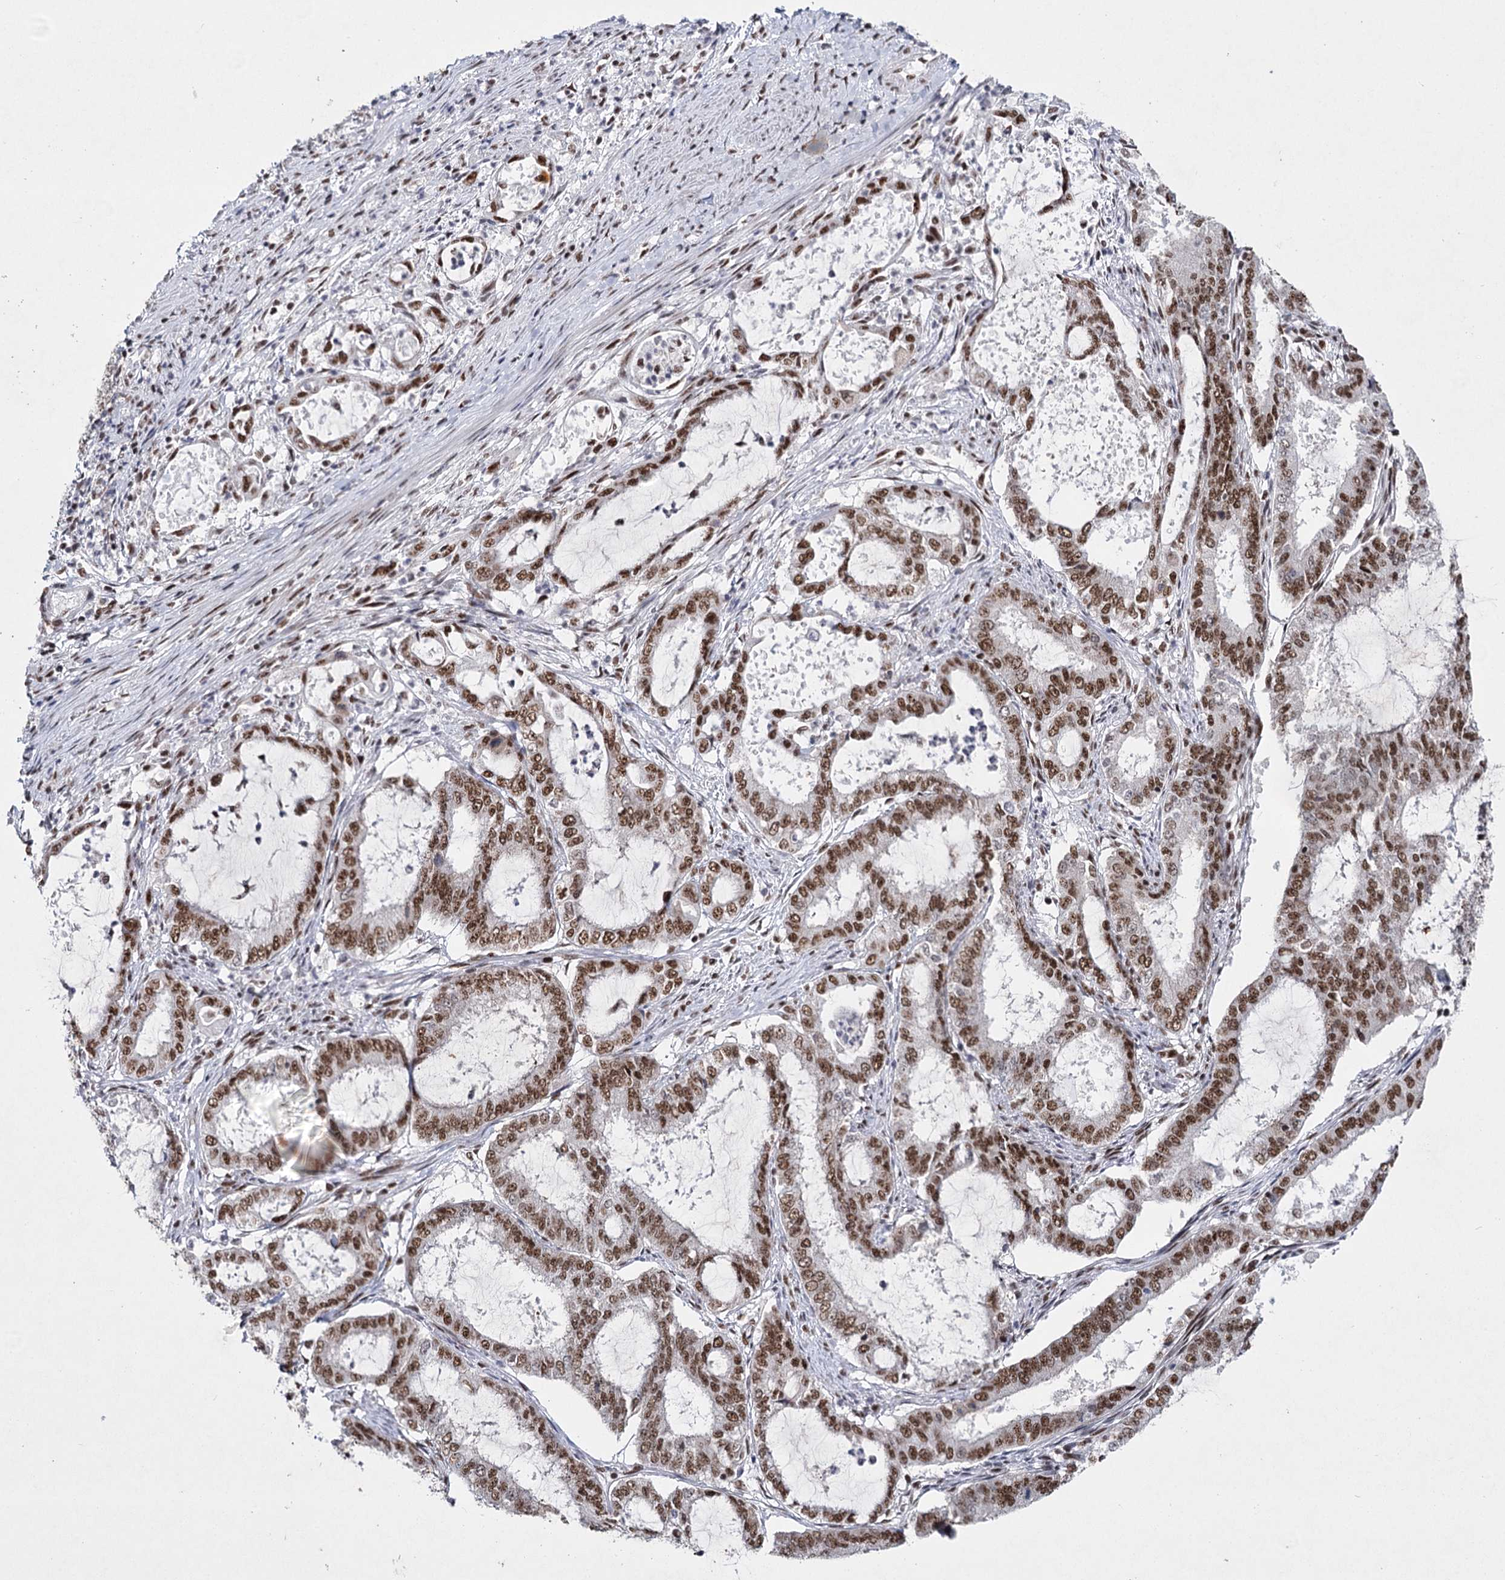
{"staining": {"intensity": "strong", "quantity": ">75%", "location": "nuclear"}, "tissue": "endometrial cancer", "cell_type": "Tumor cells", "image_type": "cancer", "snomed": [{"axis": "morphology", "description": "Adenocarcinoma, NOS"}, {"axis": "topography", "description": "Endometrium"}], "caption": "Immunohistochemical staining of endometrial cancer displays high levels of strong nuclear protein staining in approximately >75% of tumor cells.", "gene": "SCAF8", "patient": {"sex": "female", "age": 51}}